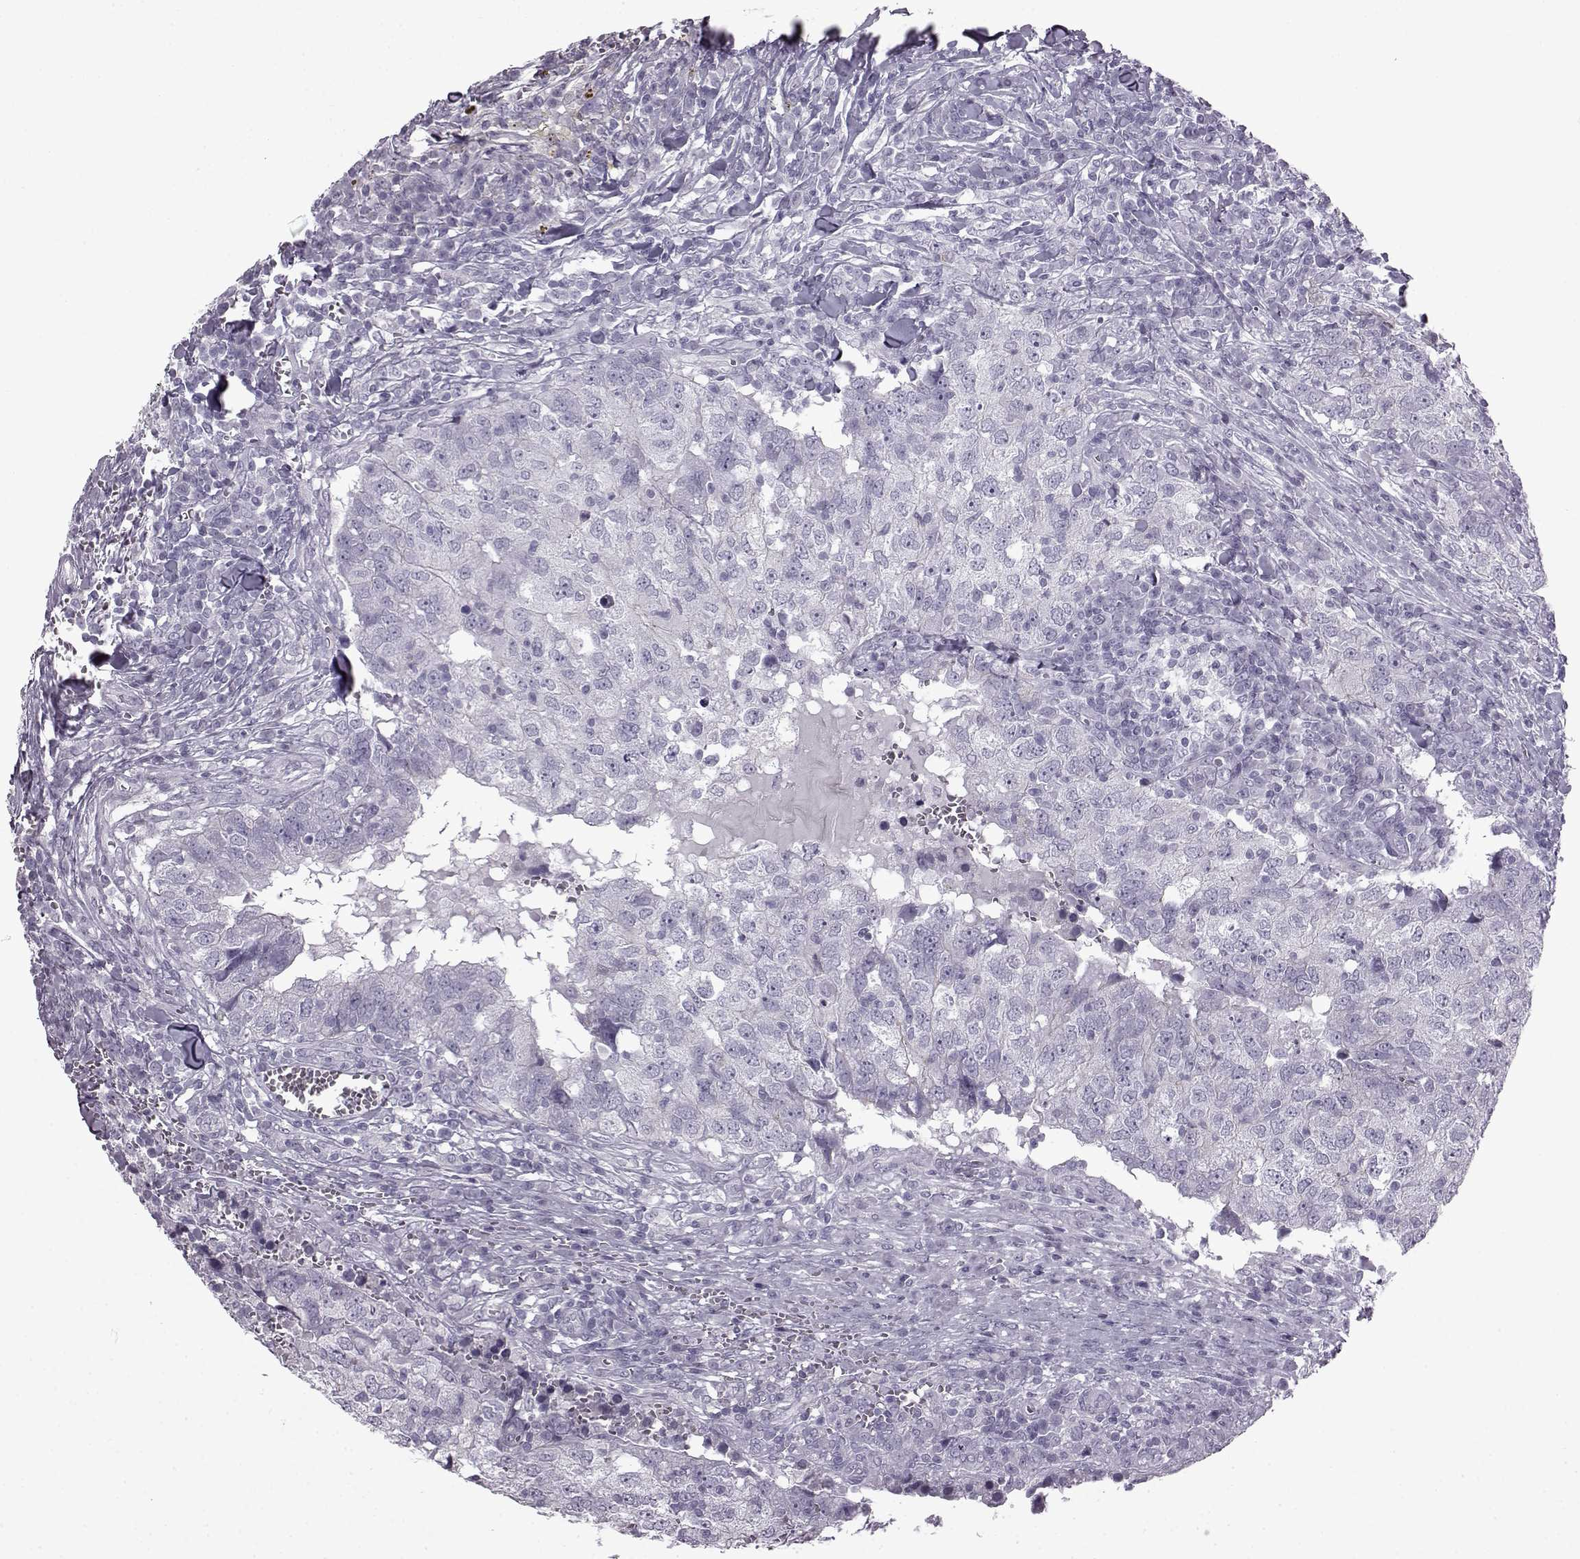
{"staining": {"intensity": "negative", "quantity": "none", "location": "none"}, "tissue": "breast cancer", "cell_type": "Tumor cells", "image_type": "cancer", "snomed": [{"axis": "morphology", "description": "Duct carcinoma"}, {"axis": "topography", "description": "Breast"}], "caption": "DAB (3,3'-diaminobenzidine) immunohistochemical staining of breast intraductal carcinoma demonstrates no significant staining in tumor cells. The staining is performed using DAB brown chromogen with nuclei counter-stained in using hematoxylin.", "gene": "SLC28A2", "patient": {"sex": "female", "age": 30}}